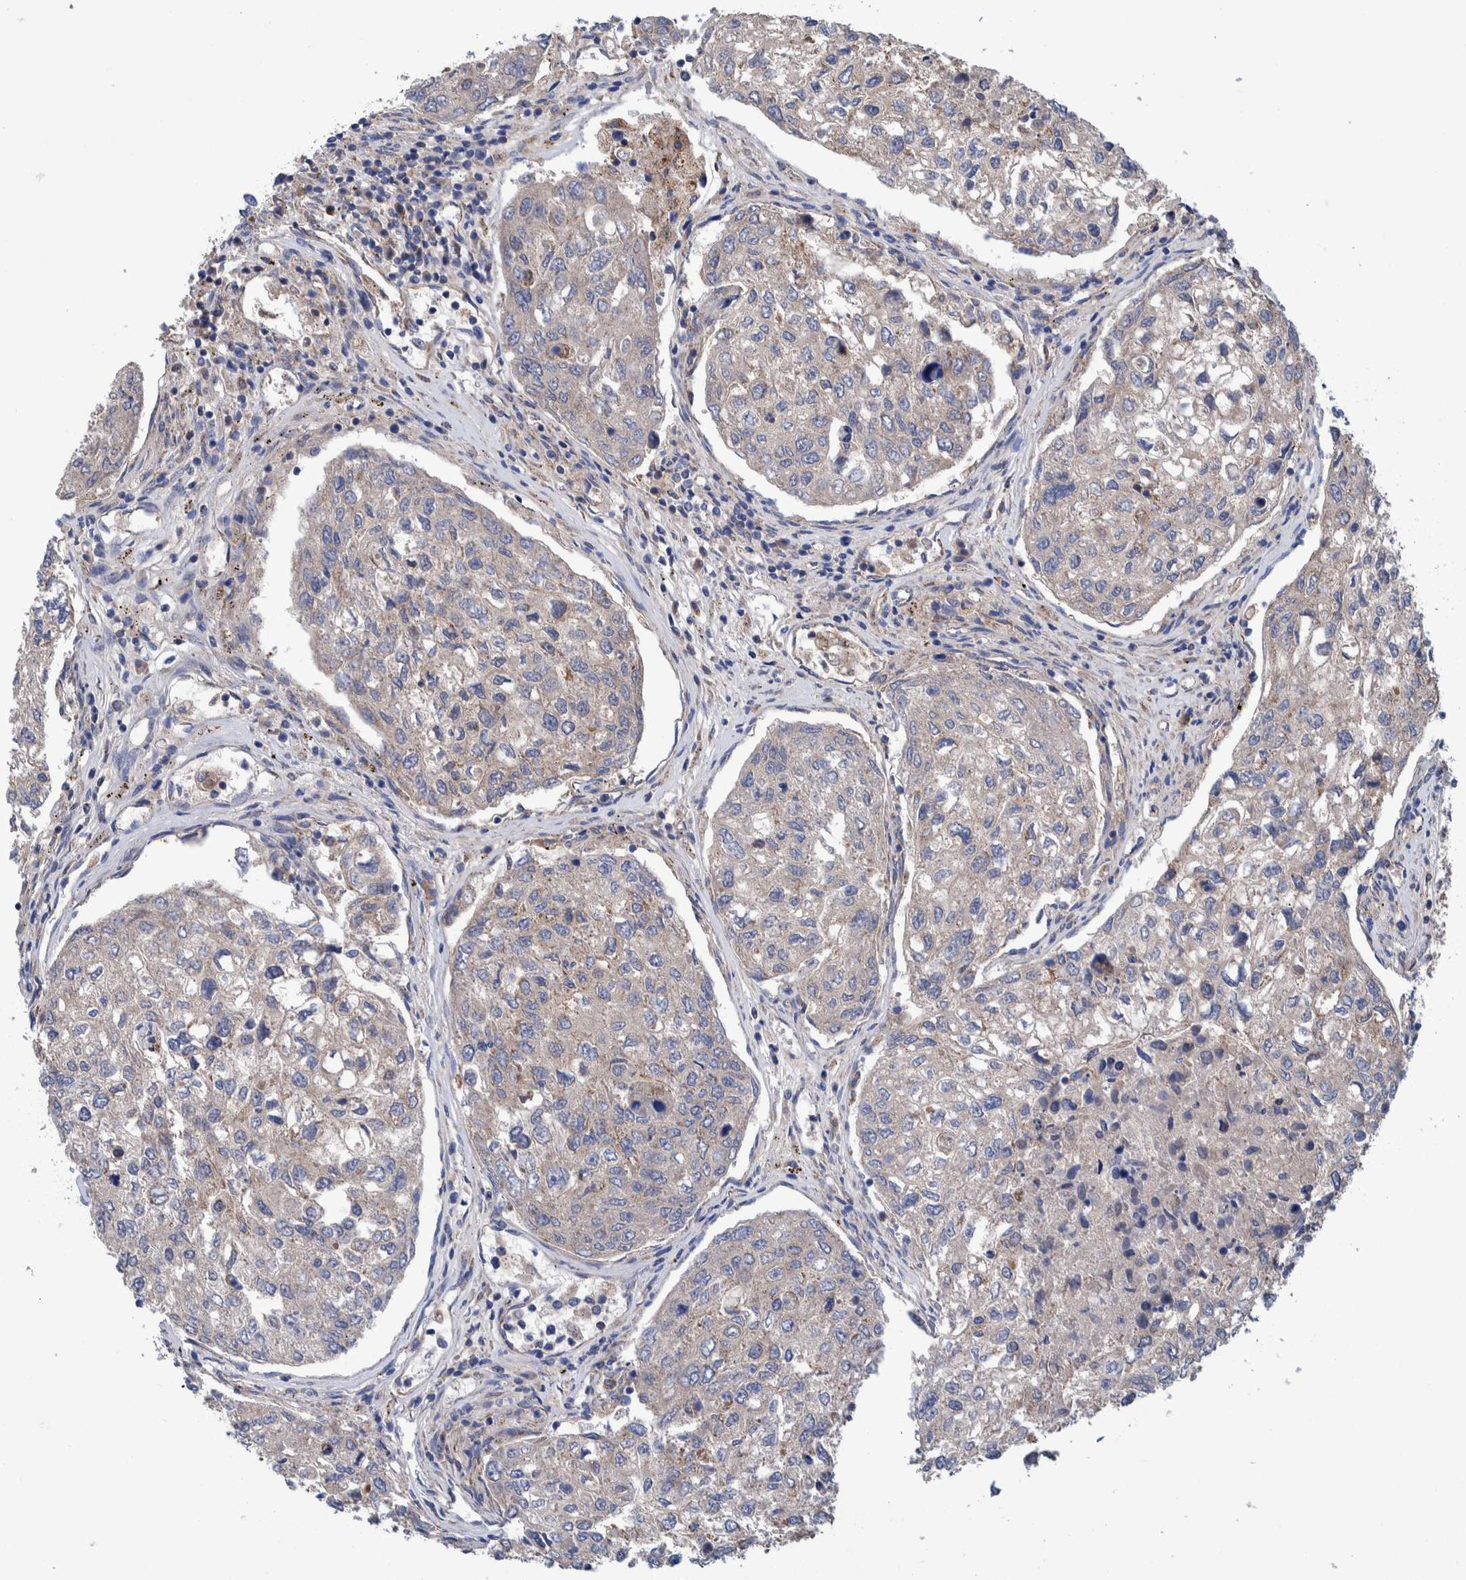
{"staining": {"intensity": "weak", "quantity": "<25%", "location": "cytoplasmic/membranous"}, "tissue": "urothelial cancer", "cell_type": "Tumor cells", "image_type": "cancer", "snomed": [{"axis": "morphology", "description": "Urothelial carcinoma, High grade"}, {"axis": "topography", "description": "Lymph node"}, {"axis": "topography", "description": "Urinary bladder"}], "caption": "The immunohistochemistry micrograph has no significant expression in tumor cells of high-grade urothelial carcinoma tissue.", "gene": "DECR1", "patient": {"sex": "male", "age": 51}}